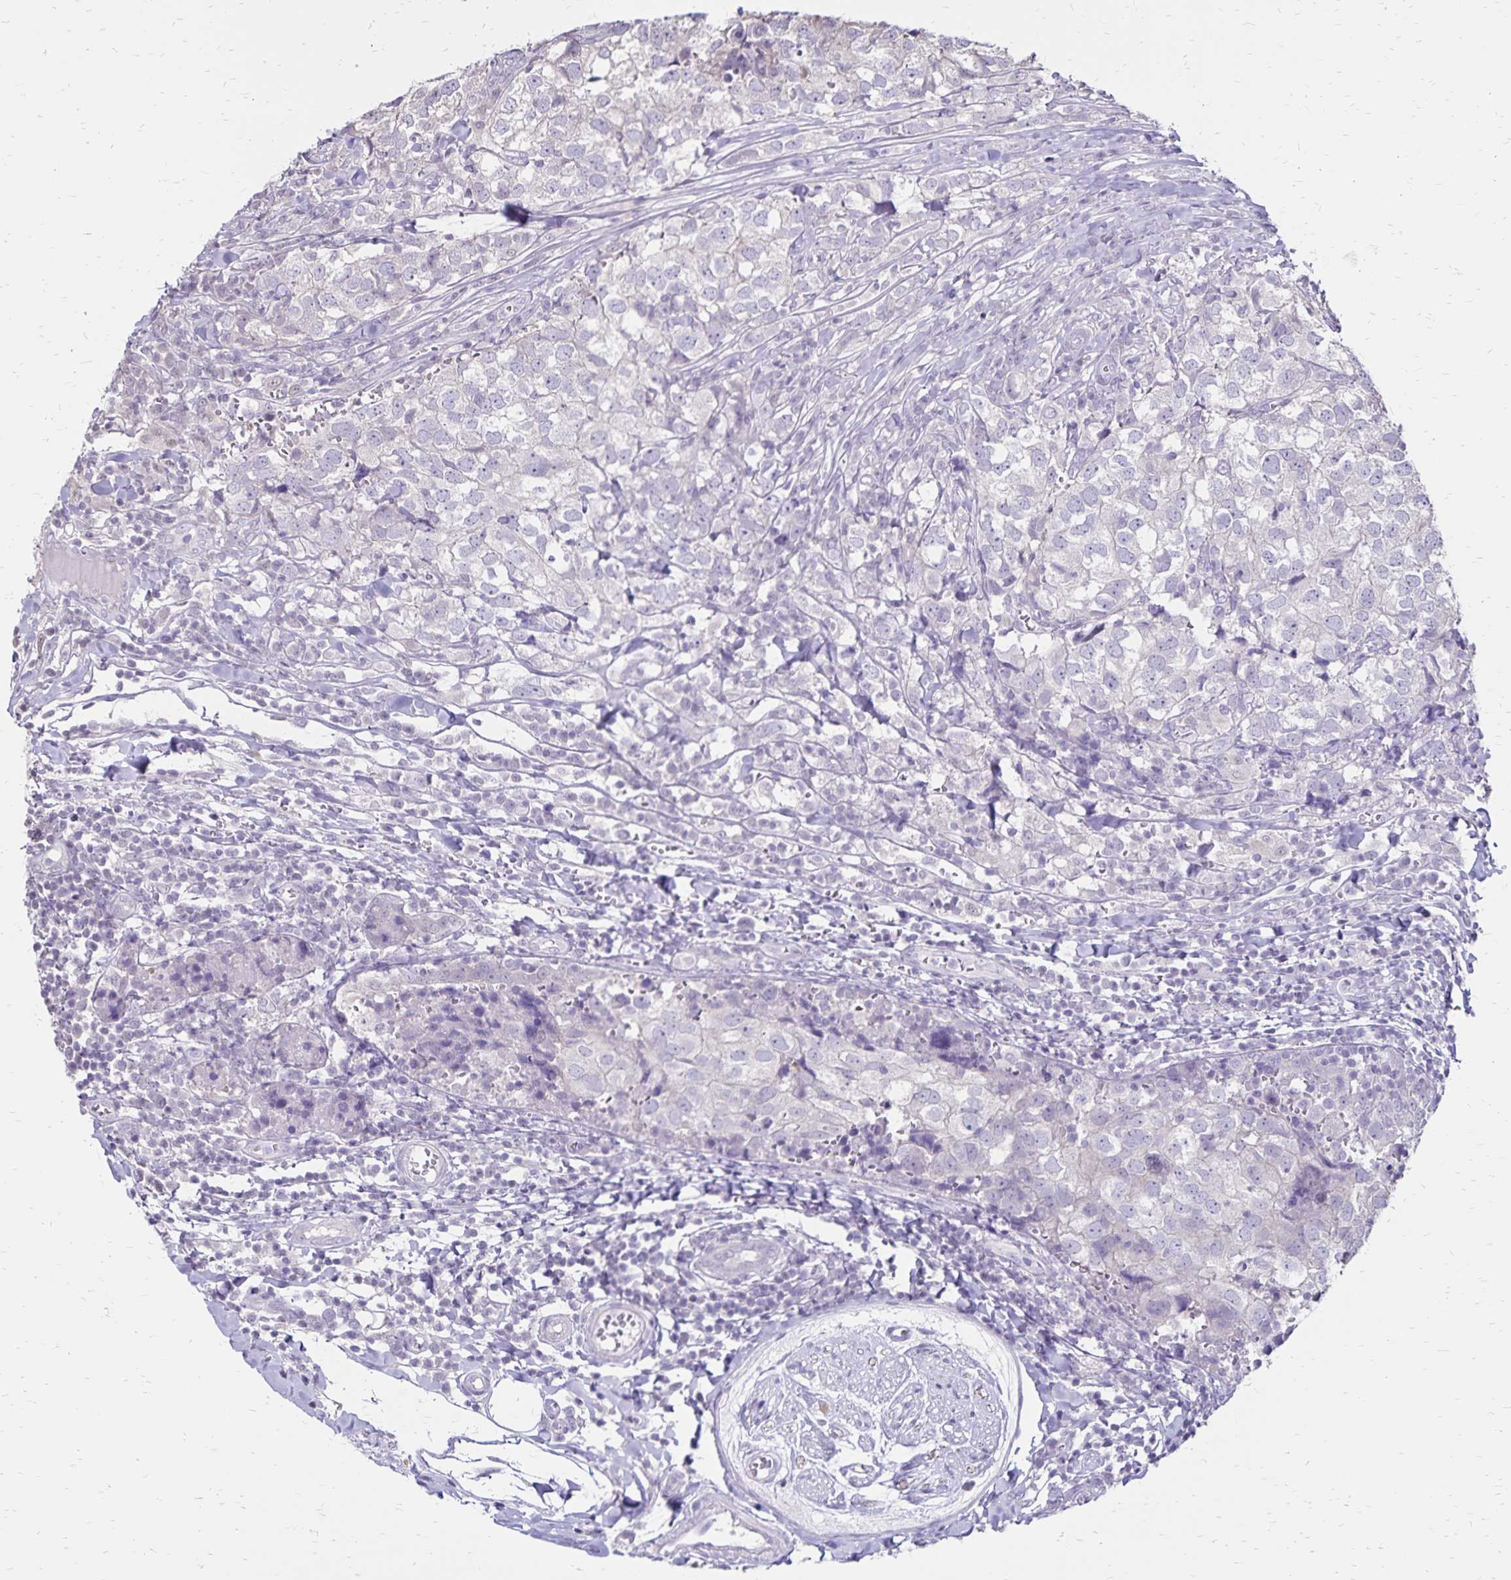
{"staining": {"intensity": "negative", "quantity": "none", "location": "none"}, "tissue": "breast cancer", "cell_type": "Tumor cells", "image_type": "cancer", "snomed": [{"axis": "morphology", "description": "Duct carcinoma"}, {"axis": "topography", "description": "Breast"}], "caption": "Protein analysis of infiltrating ductal carcinoma (breast) exhibits no significant positivity in tumor cells. (IHC, brightfield microscopy, high magnification).", "gene": "SH3GL3", "patient": {"sex": "female", "age": 30}}